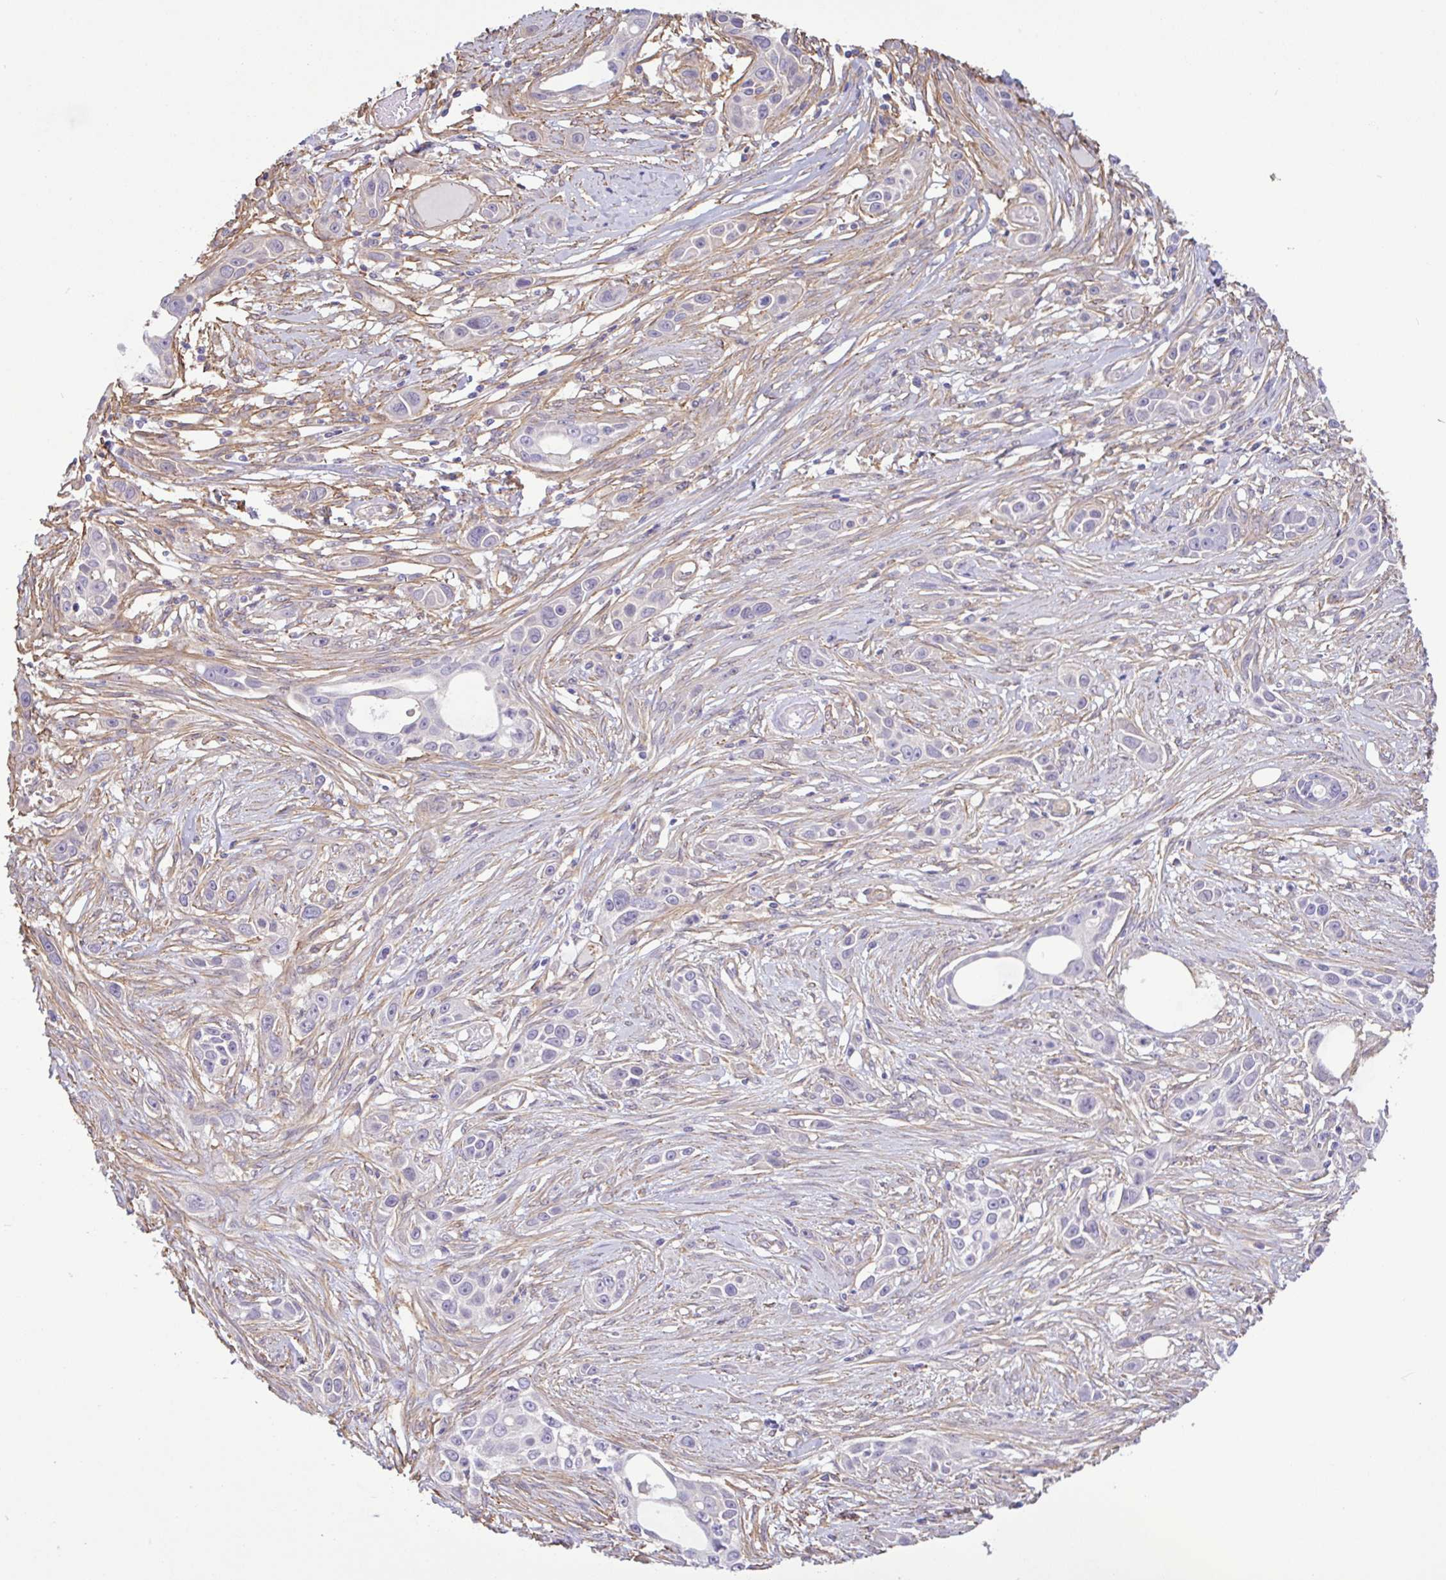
{"staining": {"intensity": "negative", "quantity": "none", "location": "none"}, "tissue": "skin cancer", "cell_type": "Tumor cells", "image_type": "cancer", "snomed": [{"axis": "morphology", "description": "Squamous cell carcinoma, NOS"}, {"axis": "topography", "description": "Skin"}], "caption": "Tumor cells show no significant expression in skin cancer (squamous cell carcinoma). Brightfield microscopy of immunohistochemistry (IHC) stained with DAB (3,3'-diaminobenzidine) (brown) and hematoxylin (blue), captured at high magnification.", "gene": "PLCD4", "patient": {"sex": "female", "age": 69}}